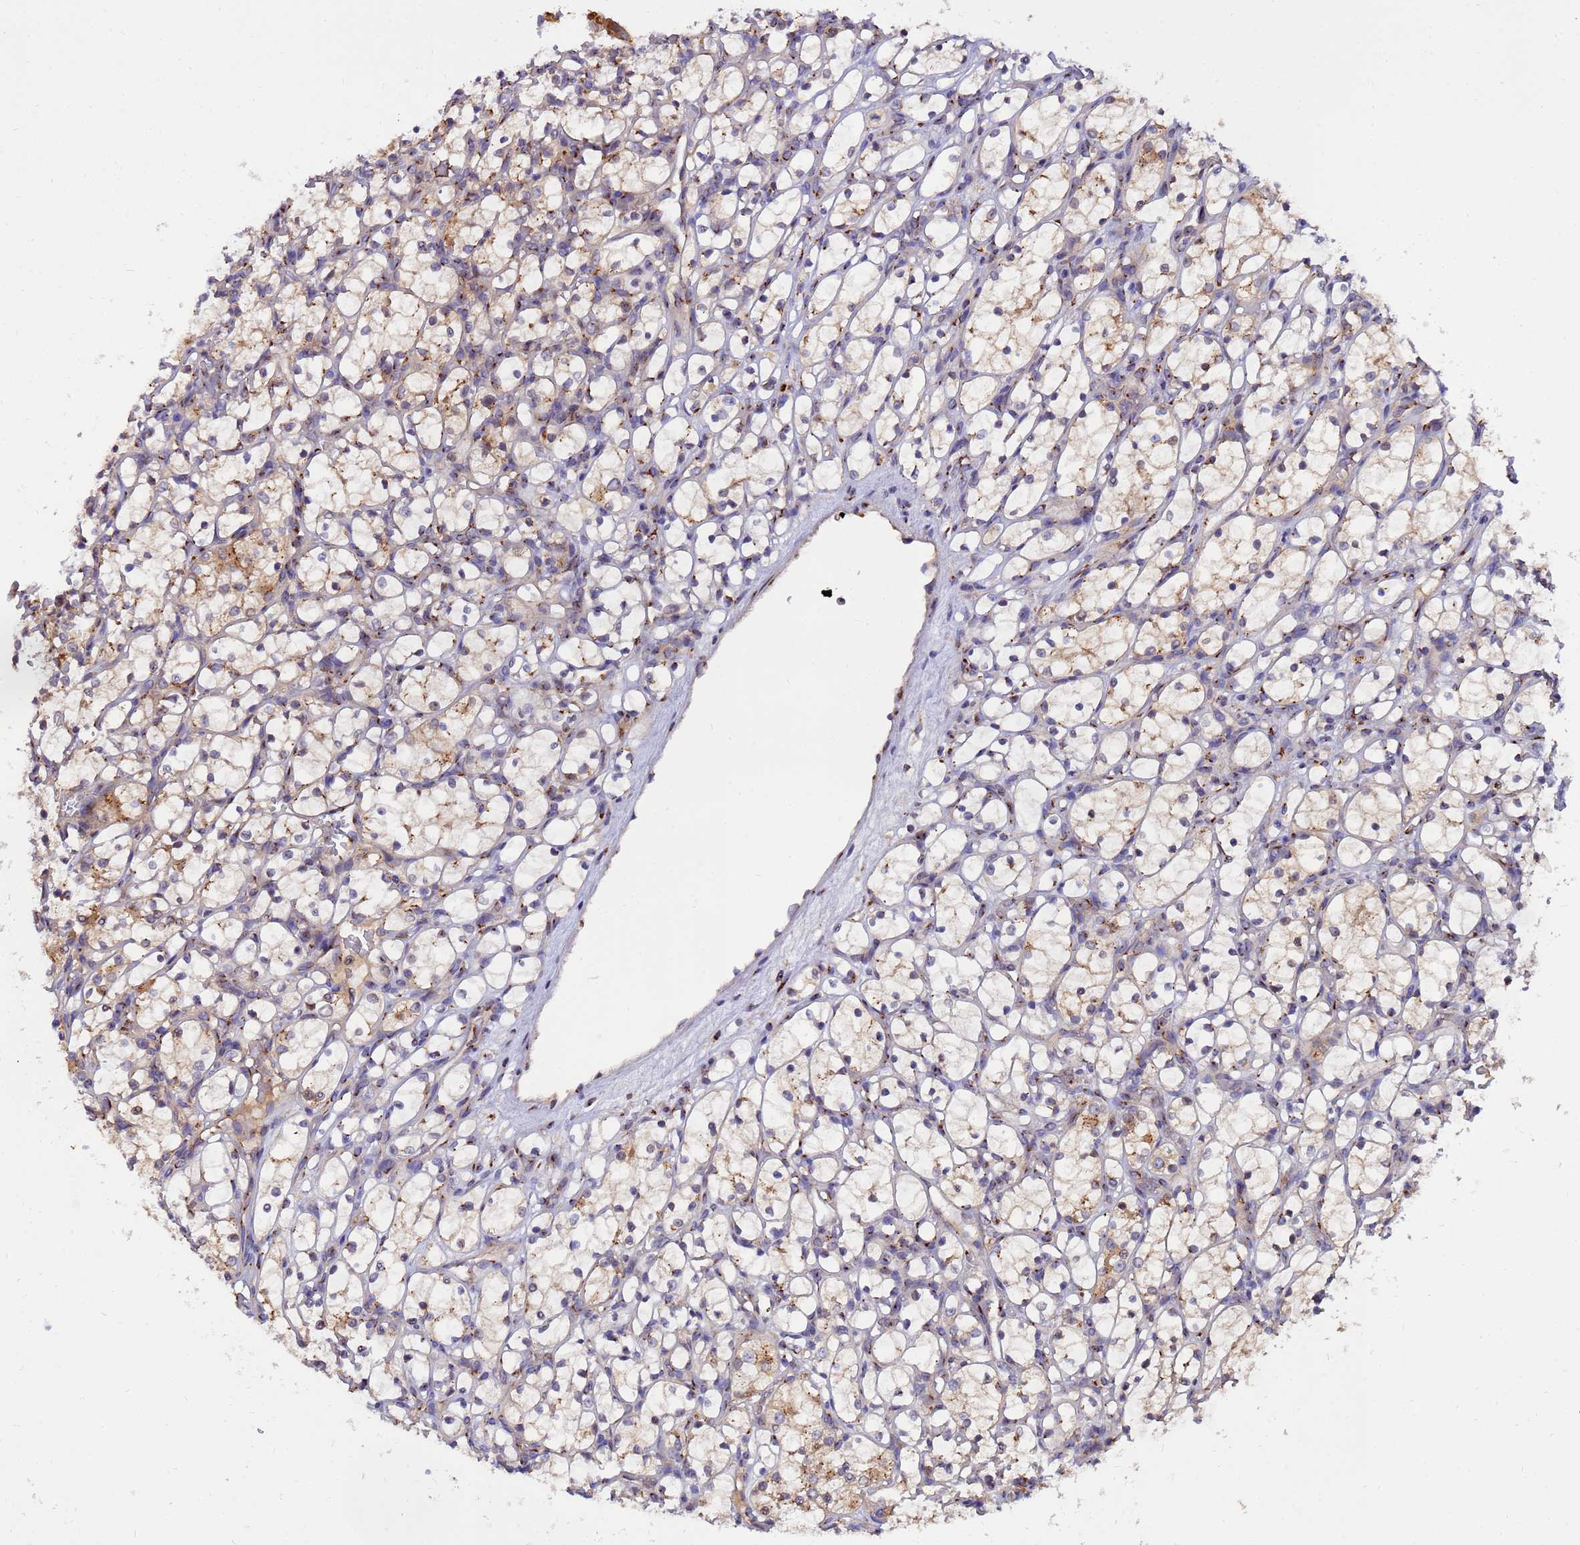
{"staining": {"intensity": "moderate", "quantity": ">75%", "location": "cytoplasmic/membranous"}, "tissue": "renal cancer", "cell_type": "Tumor cells", "image_type": "cancer", "snomed": [{"axis": "morphology", "description": "Adenocarcinoma, NOS"}, {"axis": "topography", "description": "Kidney"}], "caption": "Tumor cells reveal medium levels of moderate cytoplasmic/membranous positivity in approximately >75% of cells in adenocarcinoma (renal).", "gene": "HPS3", "patient": {"sex": "female", "age": 69}}